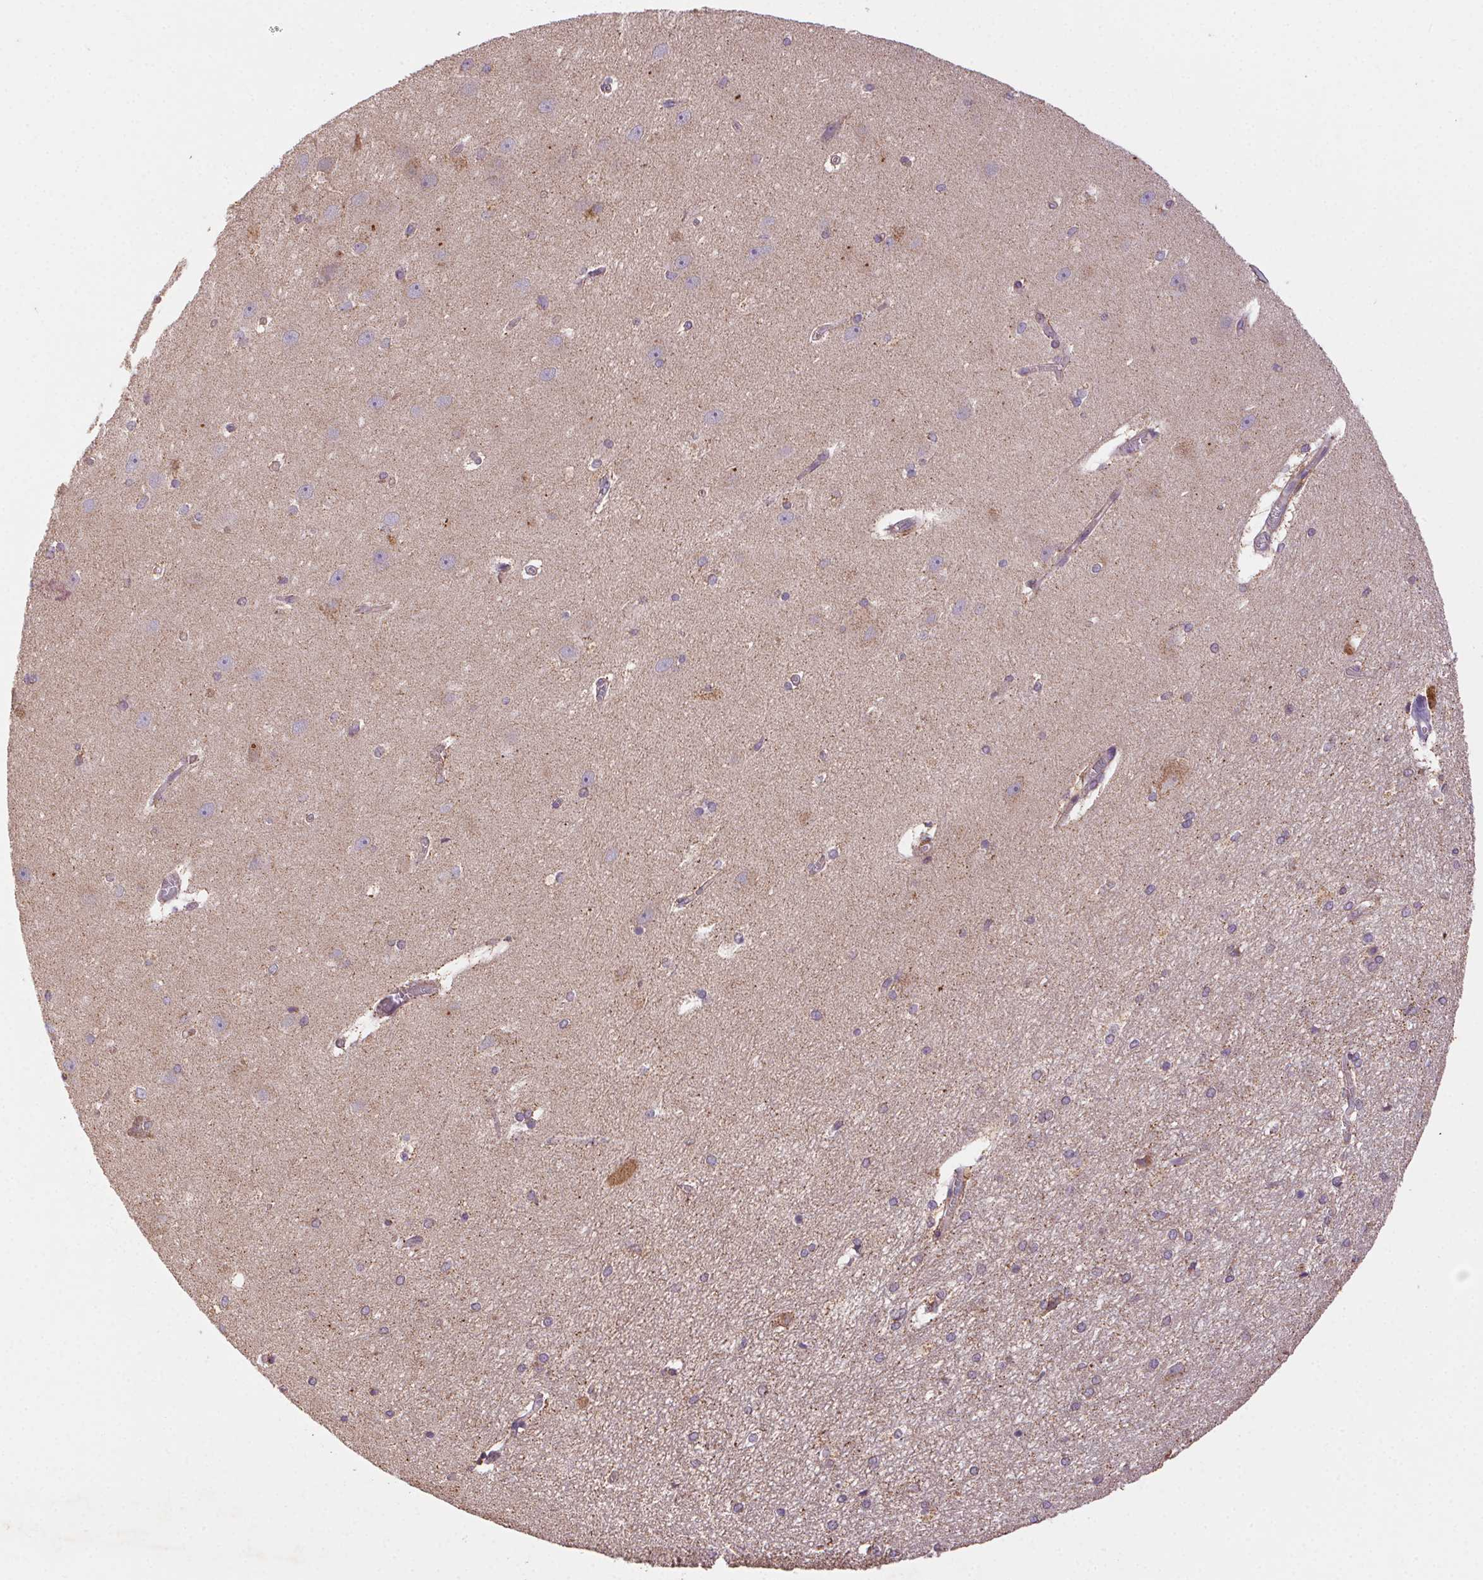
{"staining": {"intensity": "weak", "quantity": "<25%", "location": "cytoplasmic/membranous"}, "tissue": "hippocampus", "cell_type": "Glial cells", "image_type": "normal", "snomed": [{"axis": "morphology", "description": "Normal tissue, NOS"}, {"axis": "topography", "description": "Cerebral cortex"}, {"axis": "topography", "description": "Hippocampus"}], "caption": "An image of human hippocampus is negative for staining in glial cells.", "gene": "FNBP1L", "patient": {"sex": "female", "age": 19}}